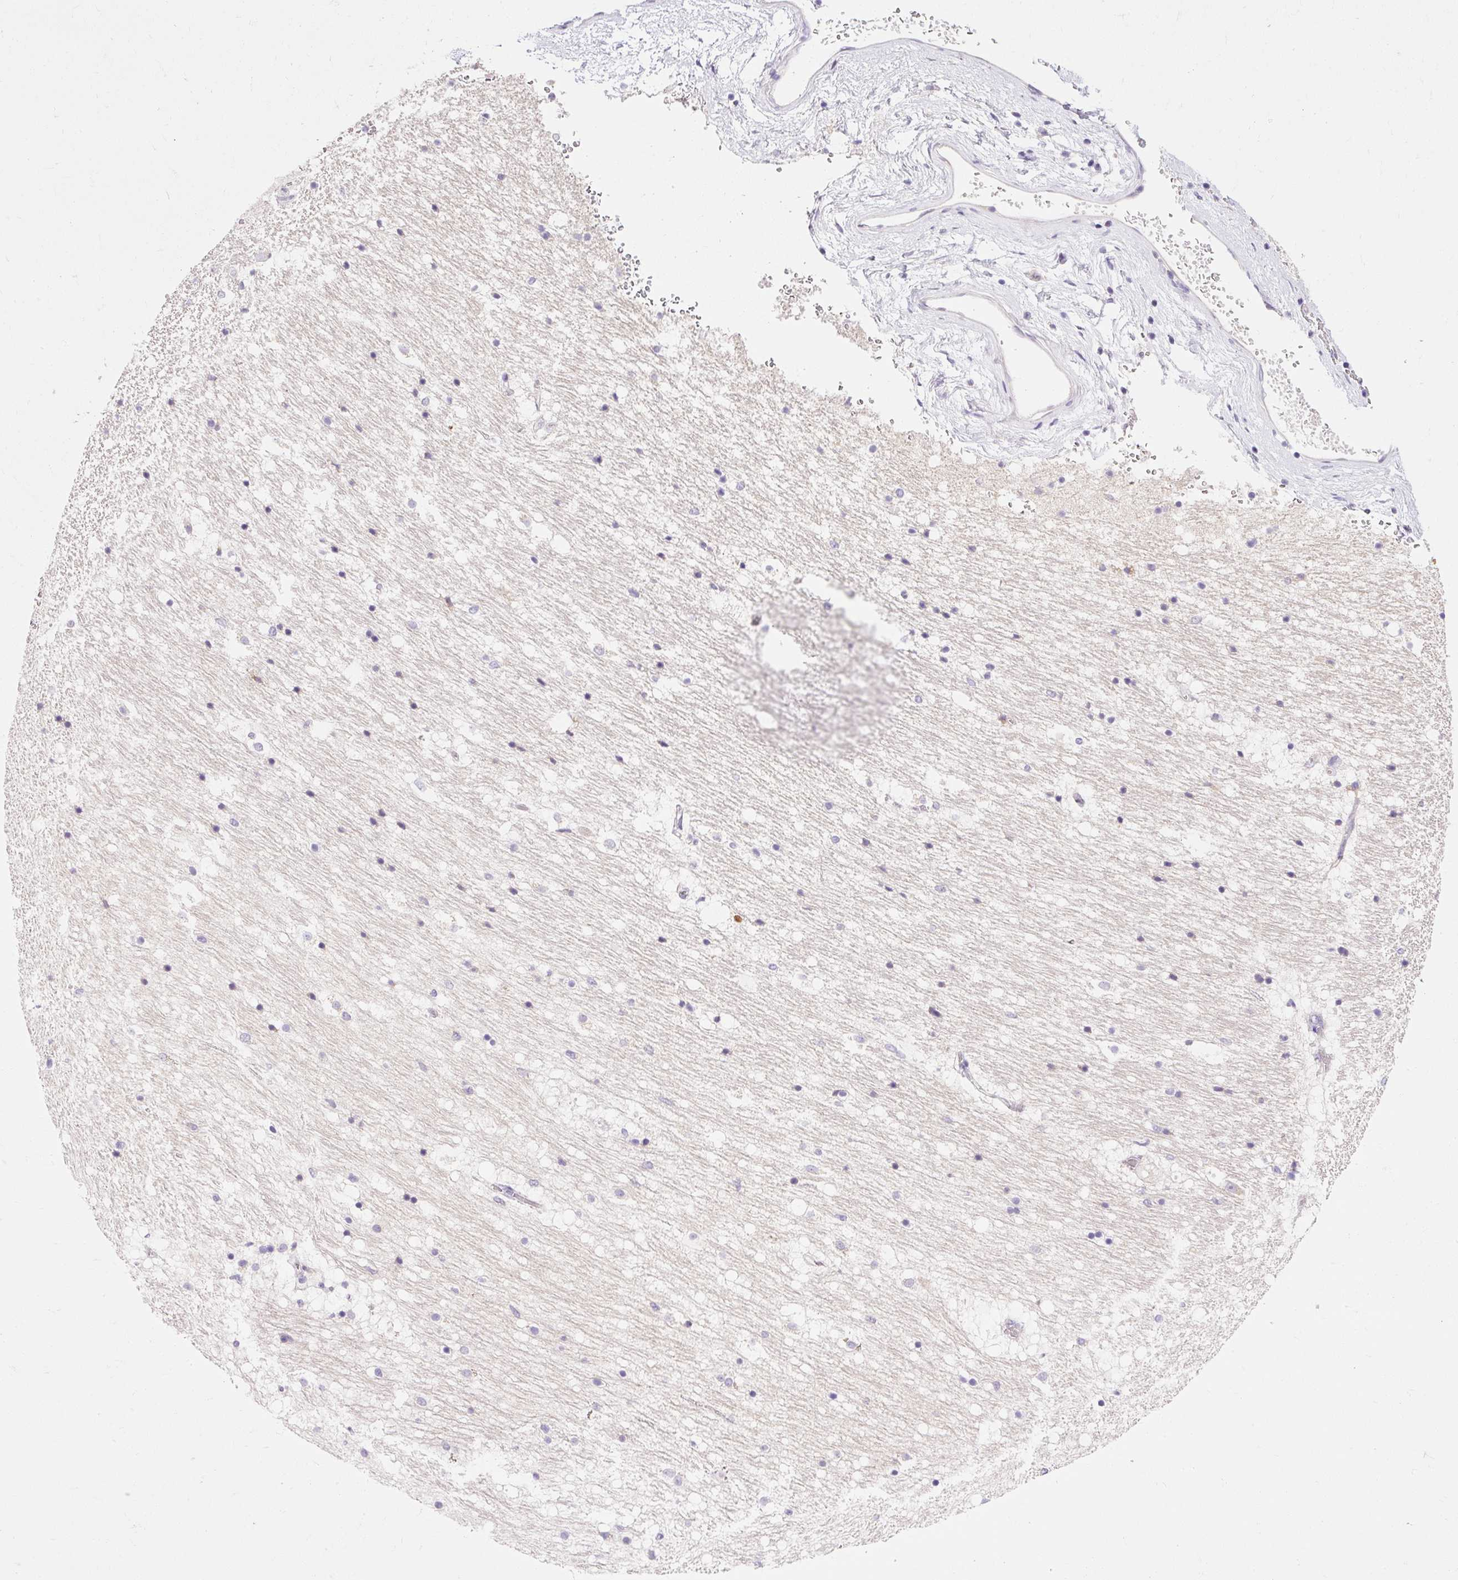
{"staining": {"intensity": "negative", "quantity": "none", "location": "none"}, "tissue": "caudate", "cell_type": "Glial cells", "image_type": "normal", "snomed": [{"axis": "morphology", "description": "Normal tissue, NOS"}, {"axis": "topography", "description": "Lateral ventricle wall"}], "caption": "DAB (3,3'-diaminobenzidine) immunohistochemical staining of benign human caudate exhibits no significant positivity in glial cells.", "gene": "IMMT", "patient": {"sex": "male", "age": 37}}